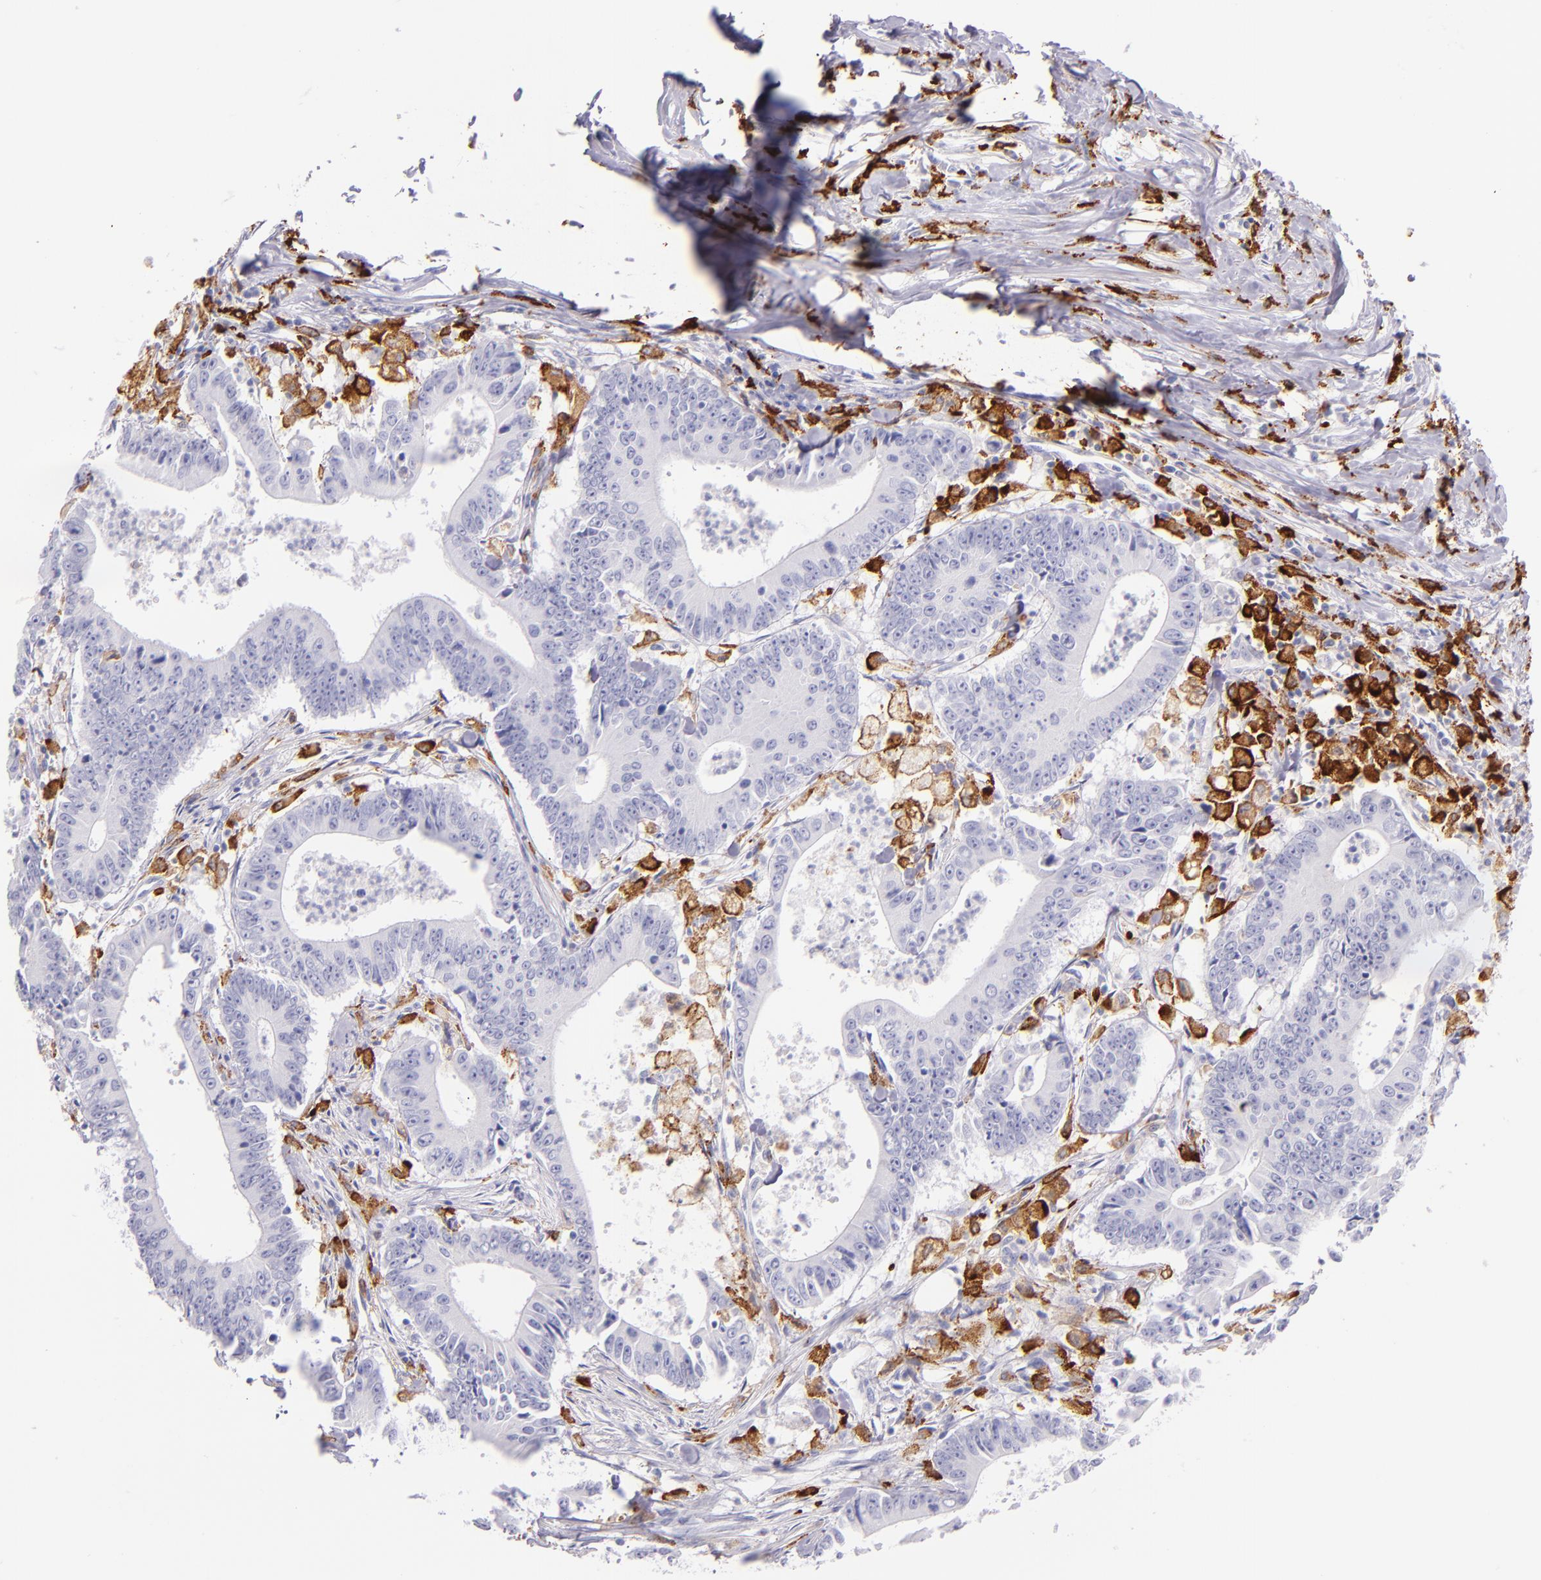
{"staining": {"intensity": "negative", "quantity": "none", "location": "none"}, "tissue": "colorectal cancer", "cell_type": "Tumor cells", "image_type": "cancer", "snomed": [{"axis": "morphology", "description": "Adenocarcinoma, NOS"}, {"axis": "topography", "description": "Colon"}], "caption": "Human colorectal cancer (adenocarcinoma) stained for a protein using immunohistochemistry reveals no expression in tumor cells.", "gene": "CD163", "patient": {"sex": "male", "age": 55}}